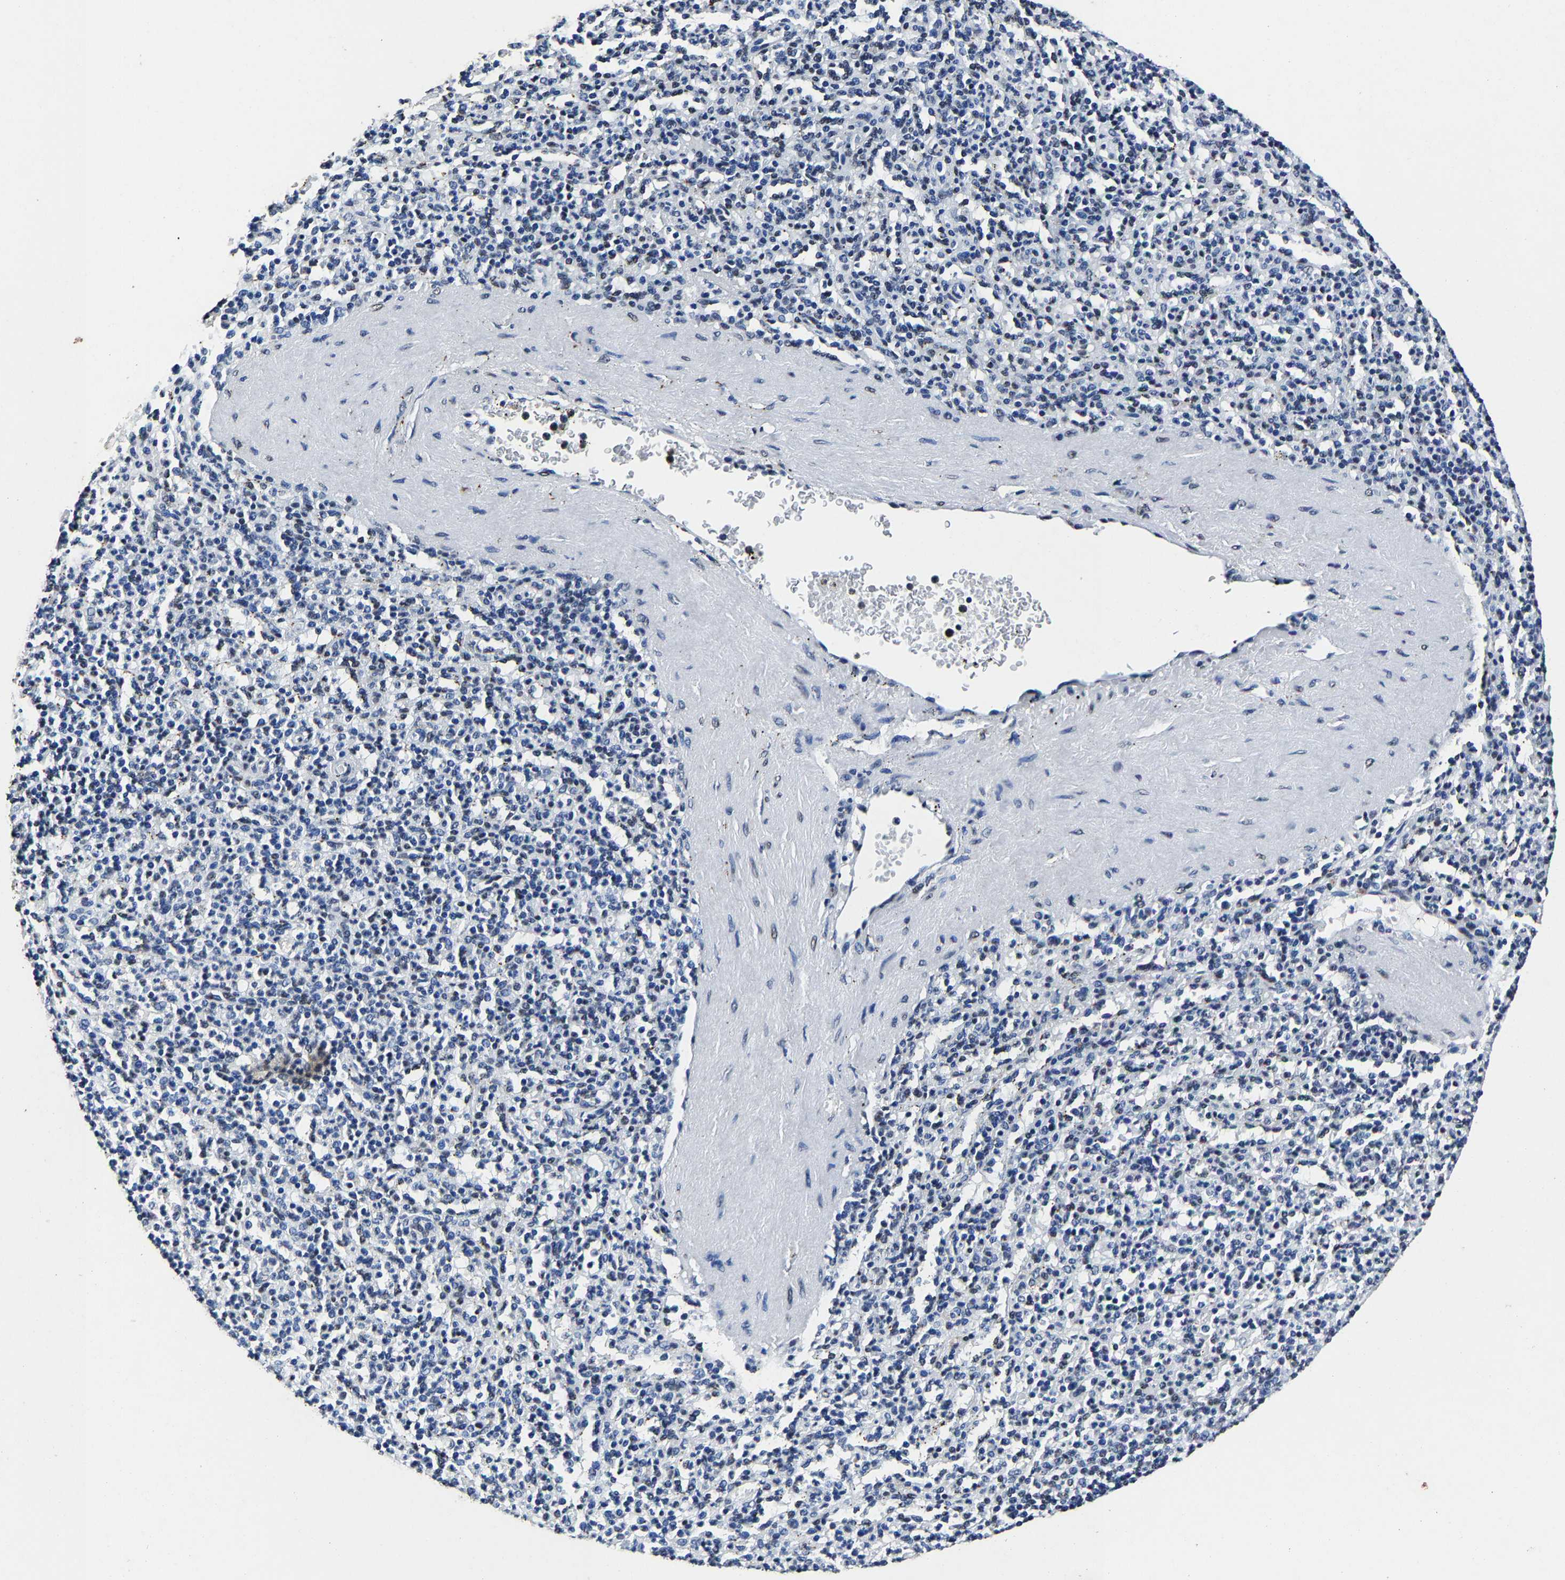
{"staining": {"intensity": "negative", "quantity": "none", "location": "none"}, "tissue": "spleen", "cell_type": "Cells in red pulp", "image_type": "normal", "snomed": [{"axis": "morphology", "description": "Normal tissue, NOS"}, {"axis": "topography", "description": "Spleen"}], "caption": "Immunohistochemistry of normal spleen reveals no staining in cells in red pulp.", "gene": "RBM45", "patient": {"sex": "male", "age": 36}}